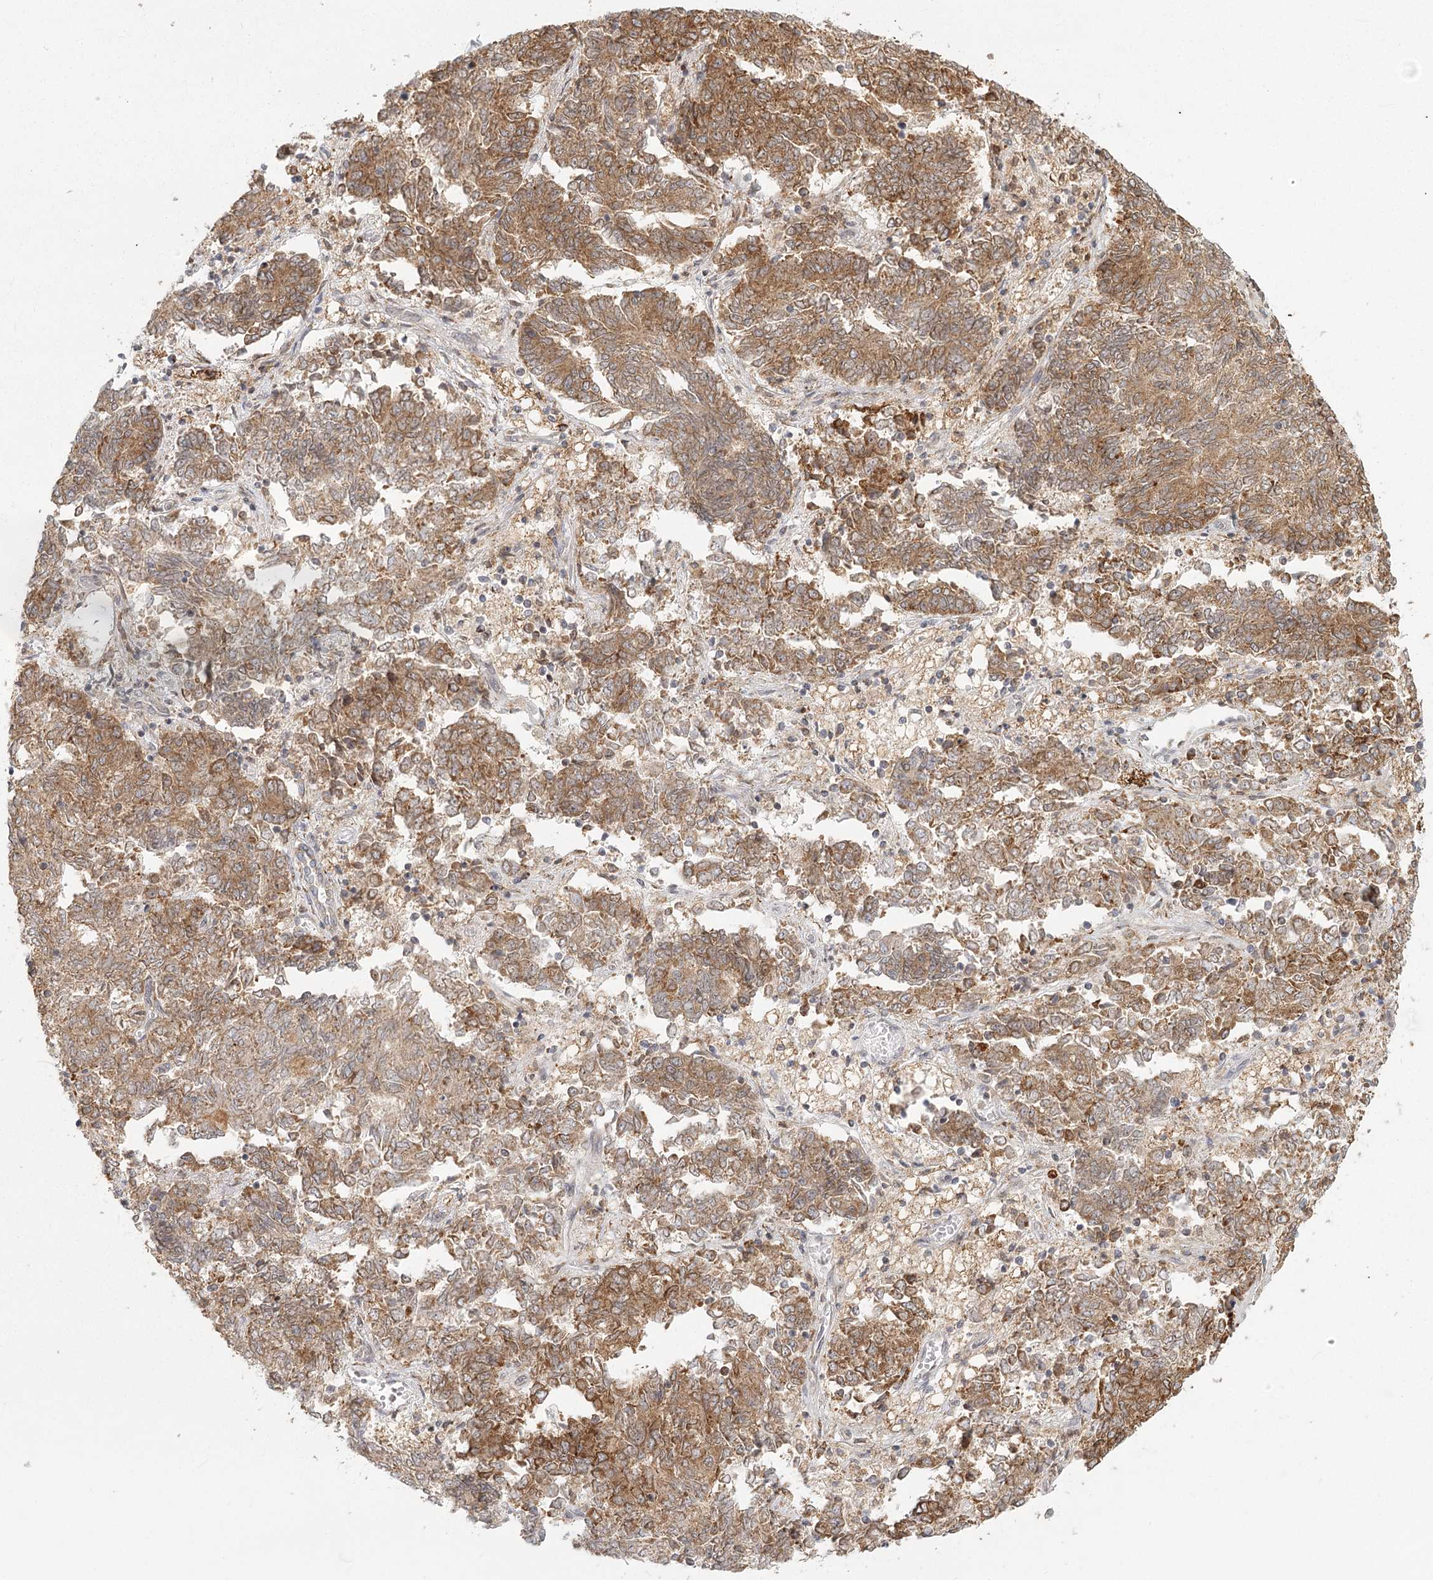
{"staining": {"intensity": "moderate", "quantity": ">75%", "location": "cytoplasmic/membranous"}, "tissue": "endometrial cancer", "cell_type": "Tumor cells", "image_type": "cancer", "snomed": [{"axis": "morphology", "description": "Adenocarcinoma, NOS"}, {"axis": "topography", "description": "Endometrium"}], "caption": "IHC (DAB) staining of human endometrial adenocarcinoma reveals moderate cytoplasmic/membranous protein positivity in approximately >75% of tumor cells. The staining is performed using DAB brown chromogen to label protein expression. The nuclei are counter-stained blue using hematoxylin.", "gene": "LACTB", "patient": {"sex": "female", "age": 80}}